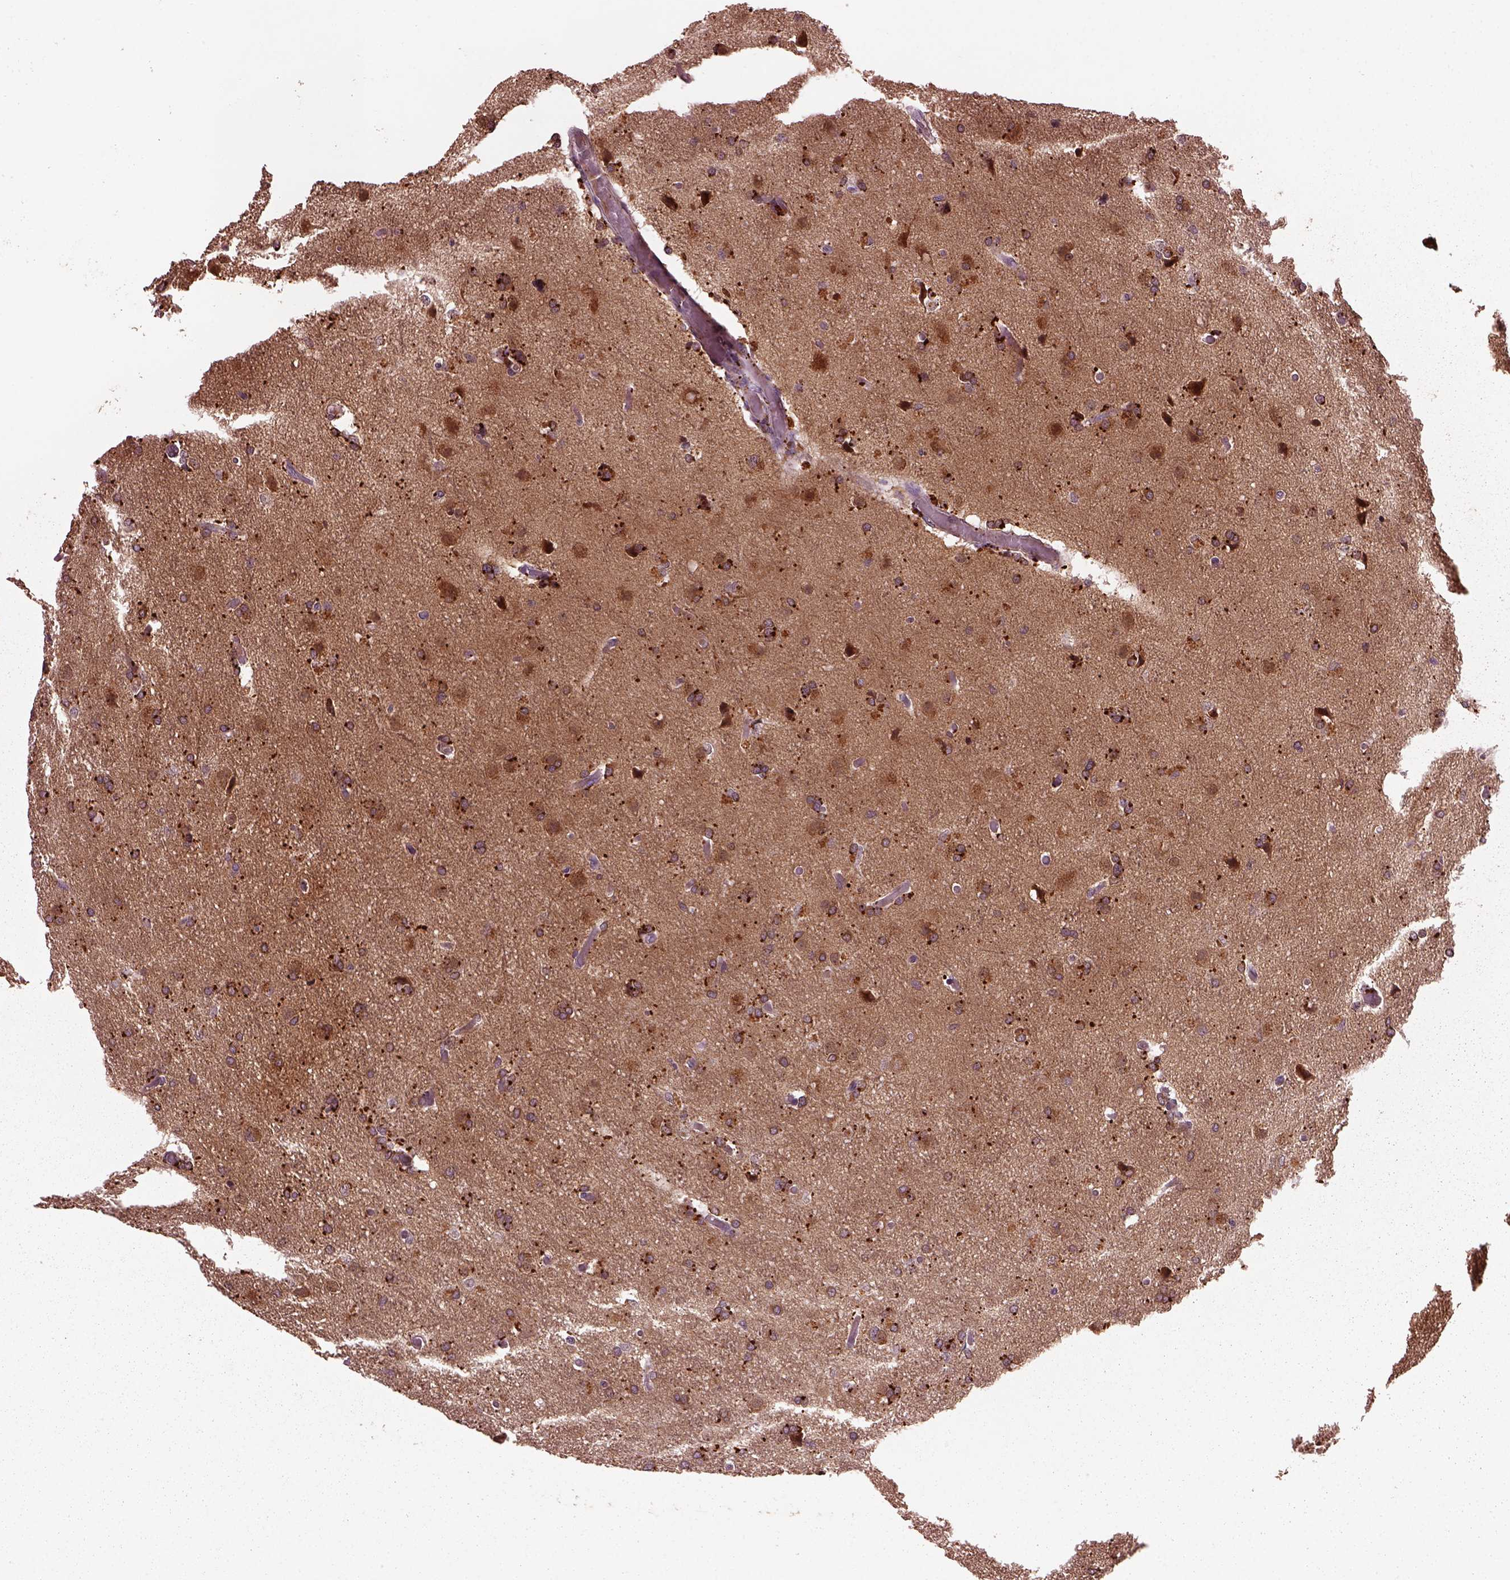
{"staining": {"intensity": "moderate", "quantity": ">75%", "location": "cytoplasmic/membranous"}, "tissue": "glioma", "cell_type": "Tumor cells", "image_type": "cancer", "snomed": [{"axis": "morphology", "description": "Glioma, malignant, High grade"}, {"axis": "topography", "description": "Brain"}], "caption": "Immunohistochemistry image of glioma stained for a protein (brown), which displays medium levels of moderate cytoplasmic/membranous staining in about >75% of tumor cells.", "gene": "RUFY3", "patient": {"sex": "male", "age": 68}}